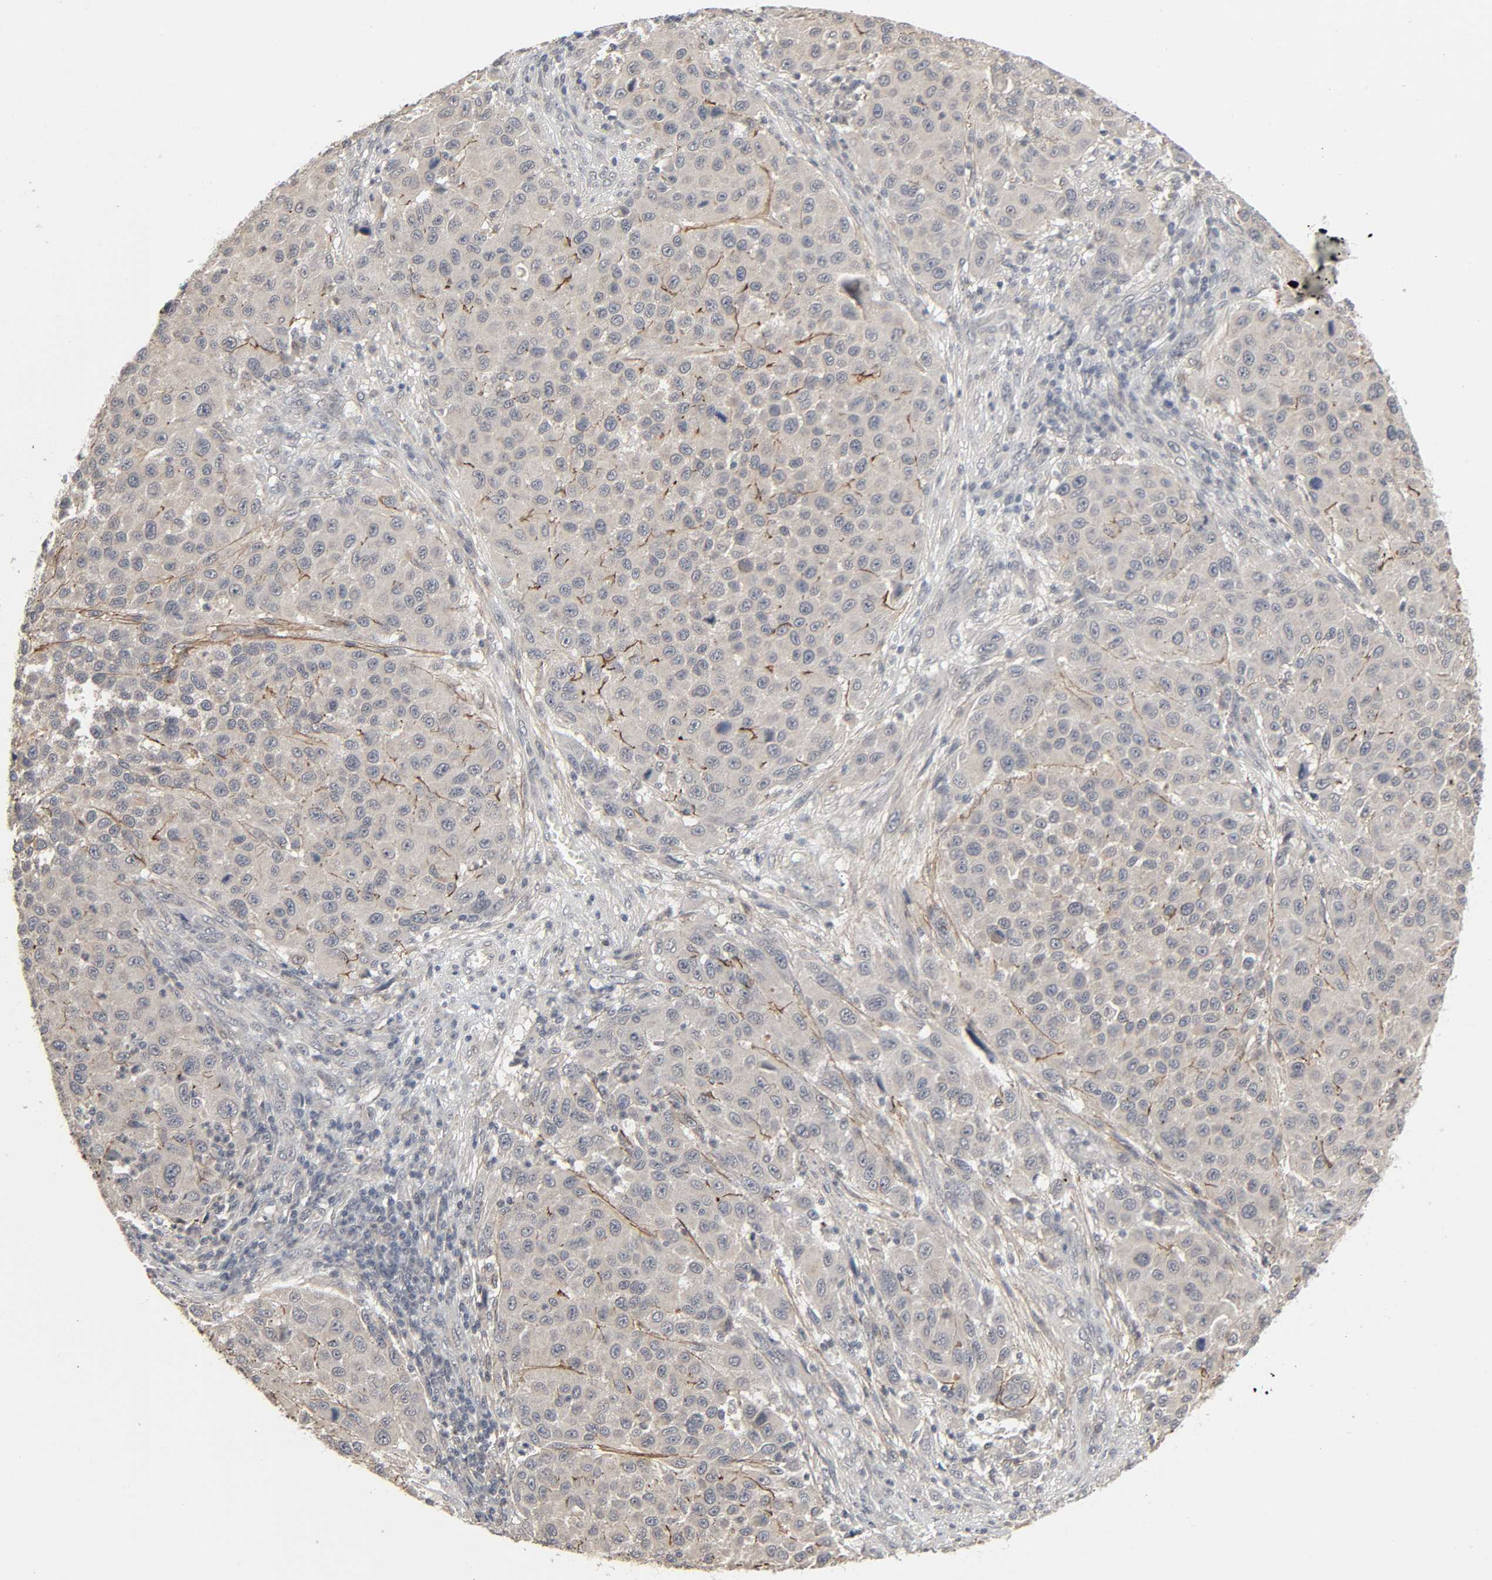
{"staining": {"intensity": "negative", "quantity": "none", "location": "none"}, "tissue": "melanoma", "cell_type": "Tumor cells", "image_type": "cancer", "snomed": [{"axis": "morphology", "description": "Malignant melanoma, Metastatic site"}, {"axis": "topography", "description": "Lymph node"}], "caption": "This is a histopathology image of immunohistochemistry (IHC) staining of melanoma, which shows no expression in tumor cells.", "gene": "ZNF222", "patient": {"sex": "male", "age": 61}}